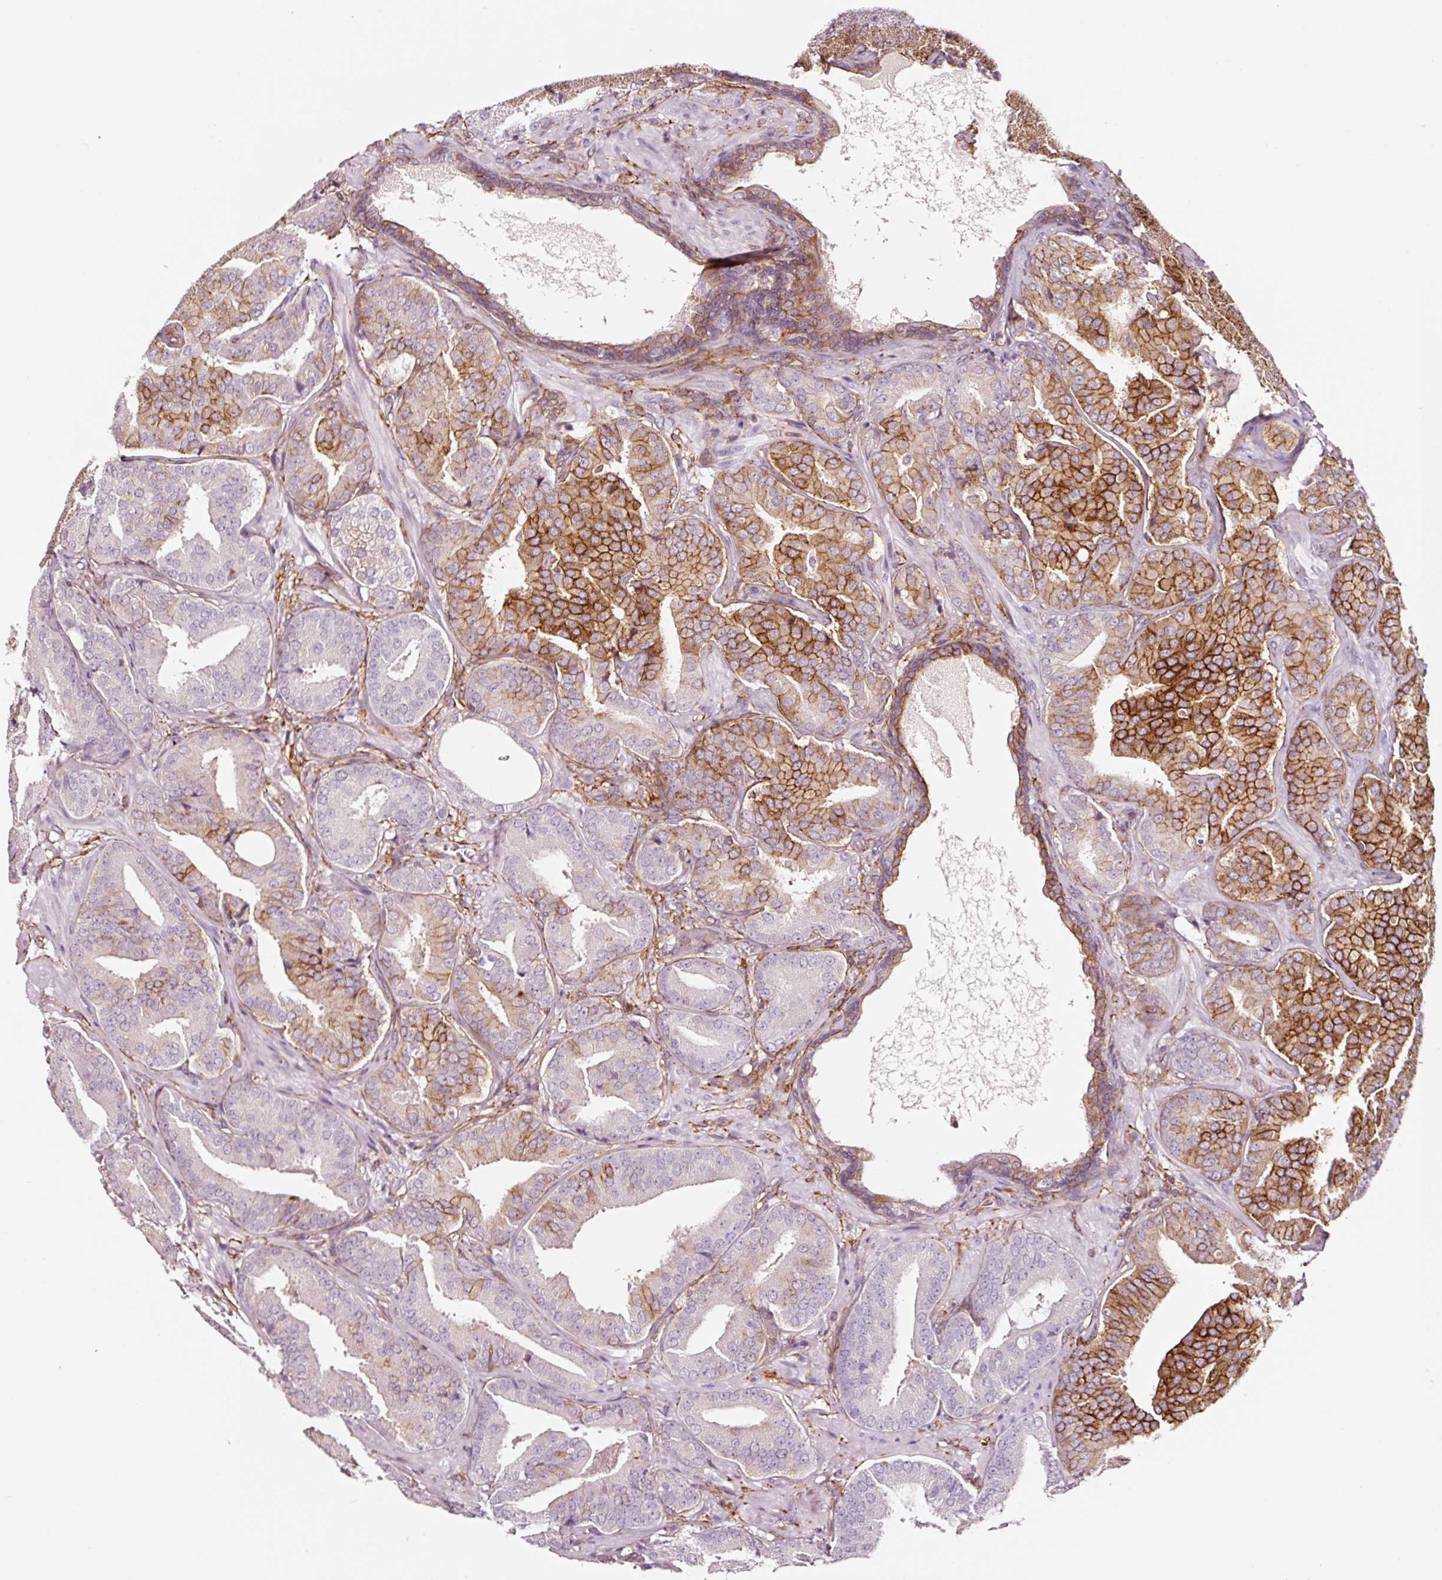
{"staining": {"intensity": "strong", "quantity": "<25%", "location": "cytoplasmic/membranous"}, "tissue": "prostate cancer", "cell_type": "Tumor cells", "image_type": "cancer", "snomed": [{"axis": "morphology", "description": "Adenocarcinoma, High grade"}, {"axis": "topography", "description": "Prostate"}], "caption": "IHC histopathology image of neoplastic tissue: adenocarcinoma (high-grade) (prostate) stained using immunohistochemistry (IHC) demonstrates medium levels of strong protein expression localized specifically in the cytoplasmic/membranous of tumor cells, appearing as a cytoplasmic/membranous brown color.", "gene": "ADD3", "patient": {"sex": "male", "age": 63}}